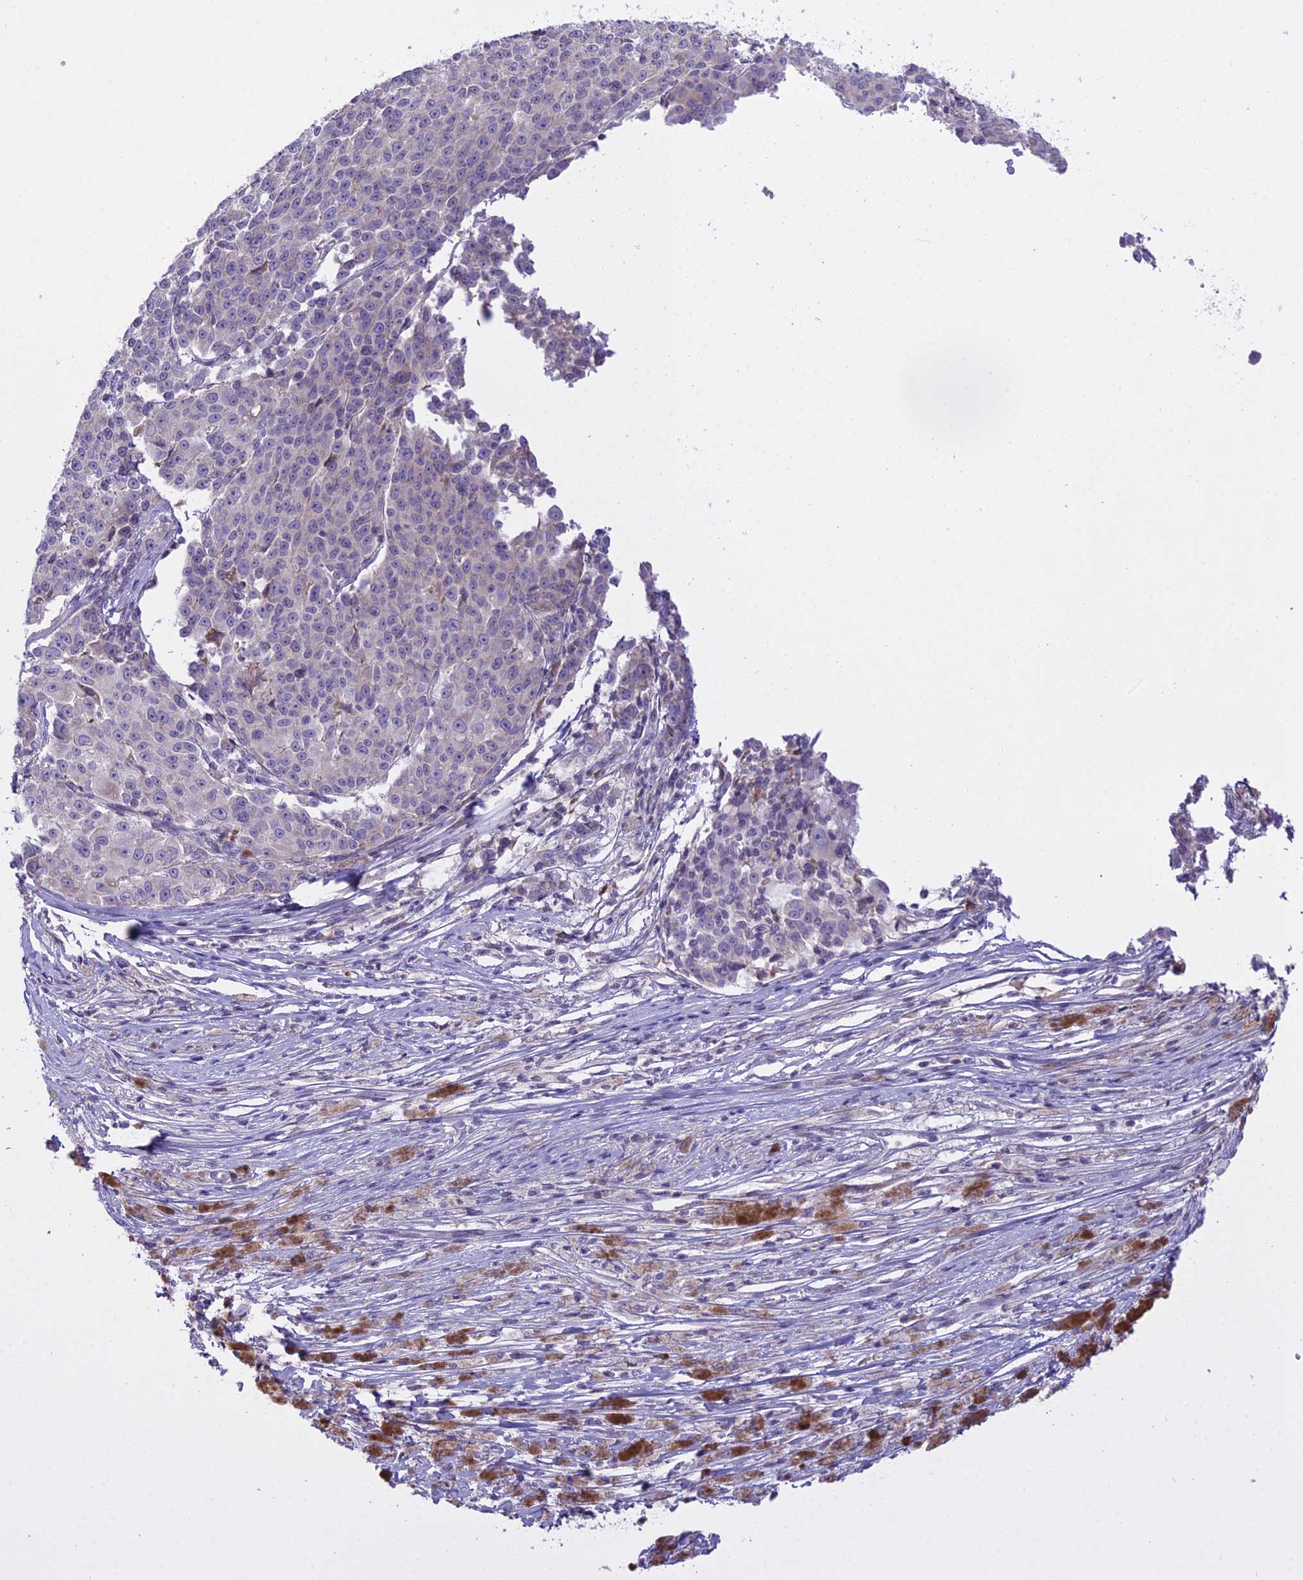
{"staining": {"intensity": "negative", "quantity": "none", "location": "none"}, "tissue": "melanoma", "cell_type": "Tumor cells", "image_type": "cancer", "snomed": [{"axis": "morphology", "description": "Malignant melanoma, NOS"}, {"axis": "topography", "description": "Skin"}], "caption": "Immunohistochemical staining of melanoma demonstrates no significant expression in tumor cells. The staining is performed using DAB (3,3'-diaminobenzidine) brown chromogen with nuclei counter-stained in using hematoxylin.", "gene": "RPS26", "patient": {"sex": "female", "age": 52}}